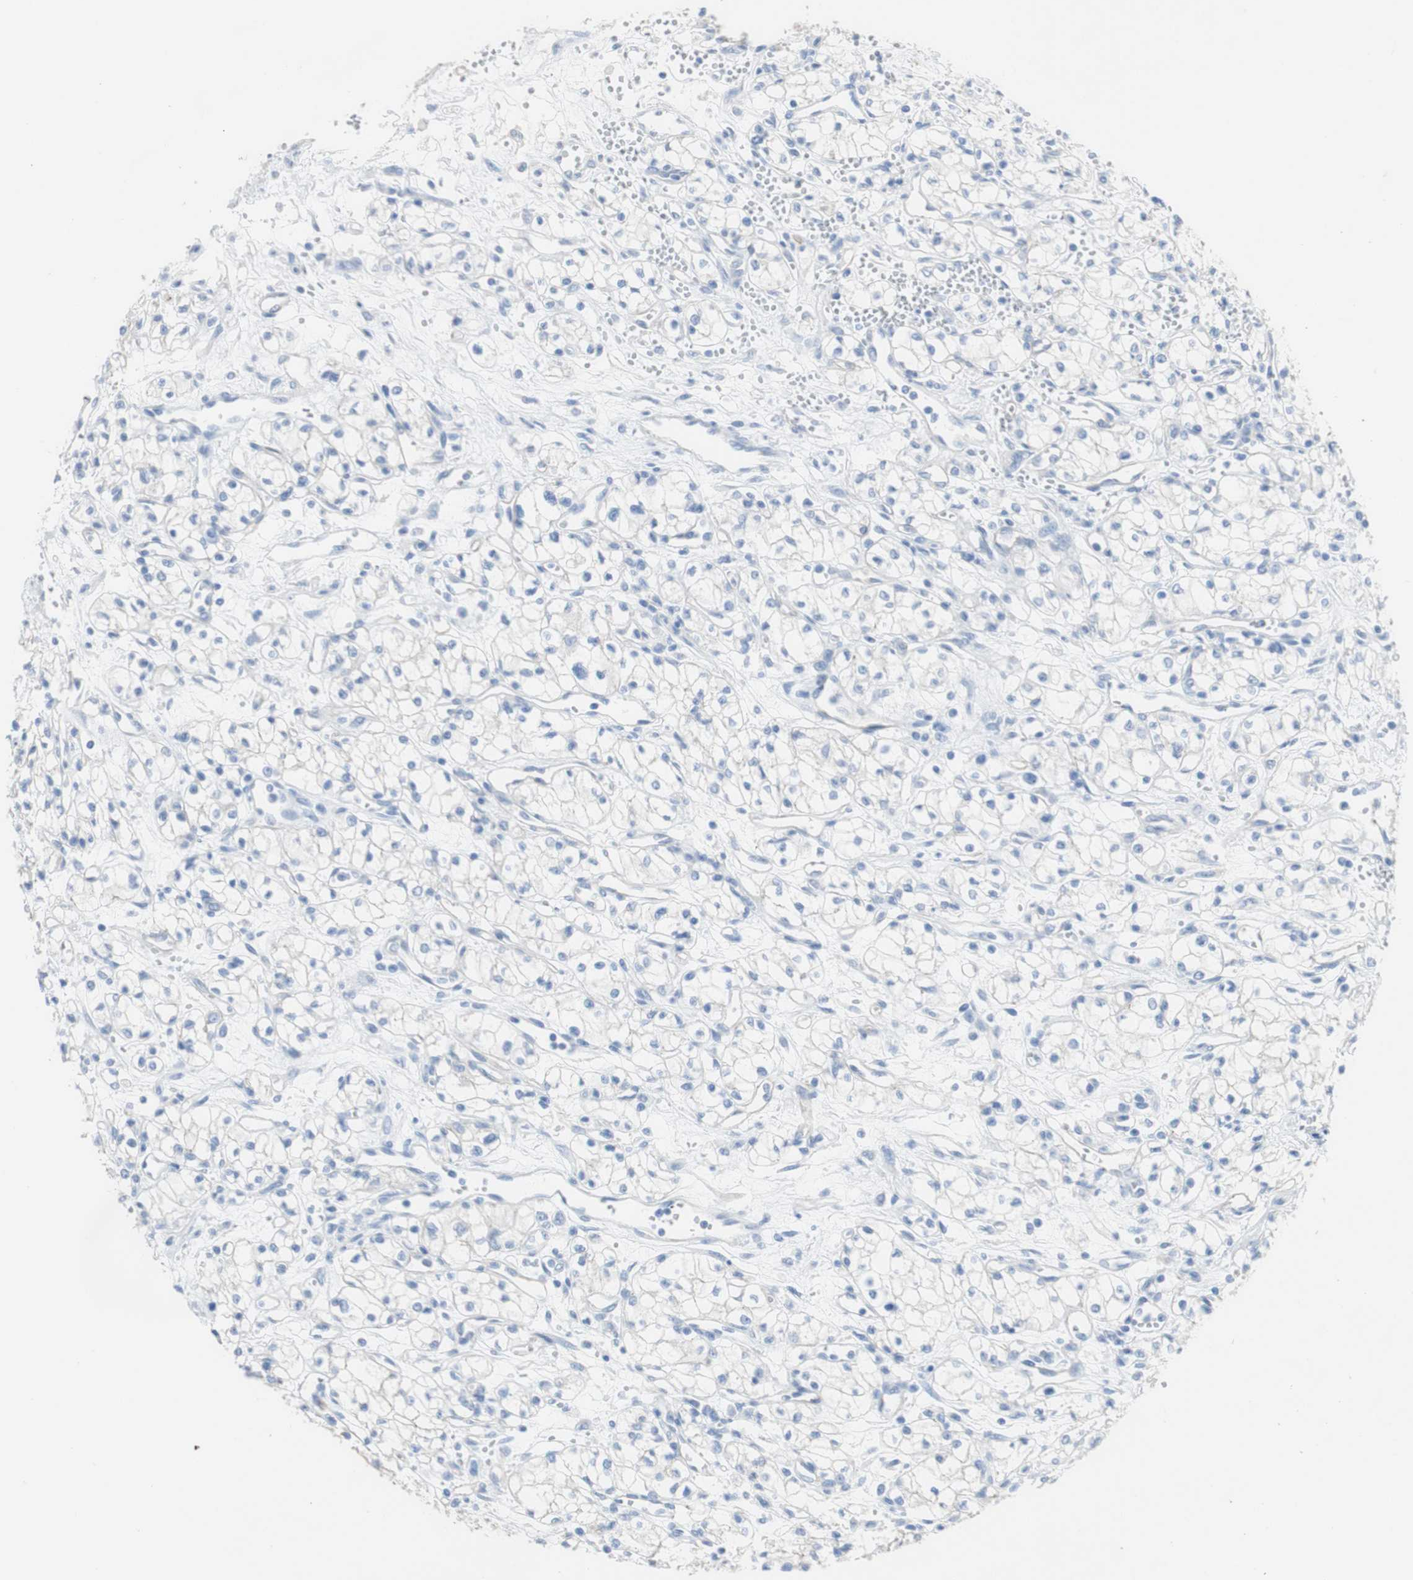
{"staining": {"intensity": "negative", "quantity": "none", "location": "none"}, "tissue": "renal cancer", "cell_type": "Tumor cells", "image_type": "cancer", "snomed": [{"axis": "morphology", "description": "Normal tissue, NOS"}, {"axis": "morphology", "description": "Adenocarcinoma, NOS"}, {"axis": "topography", "description": "Kidney"}], "caption": "Tumor cells show no significant protein expression in renal cancer.", "gene": "DSC2", "patient": {"sex": "male", "age": 59}}